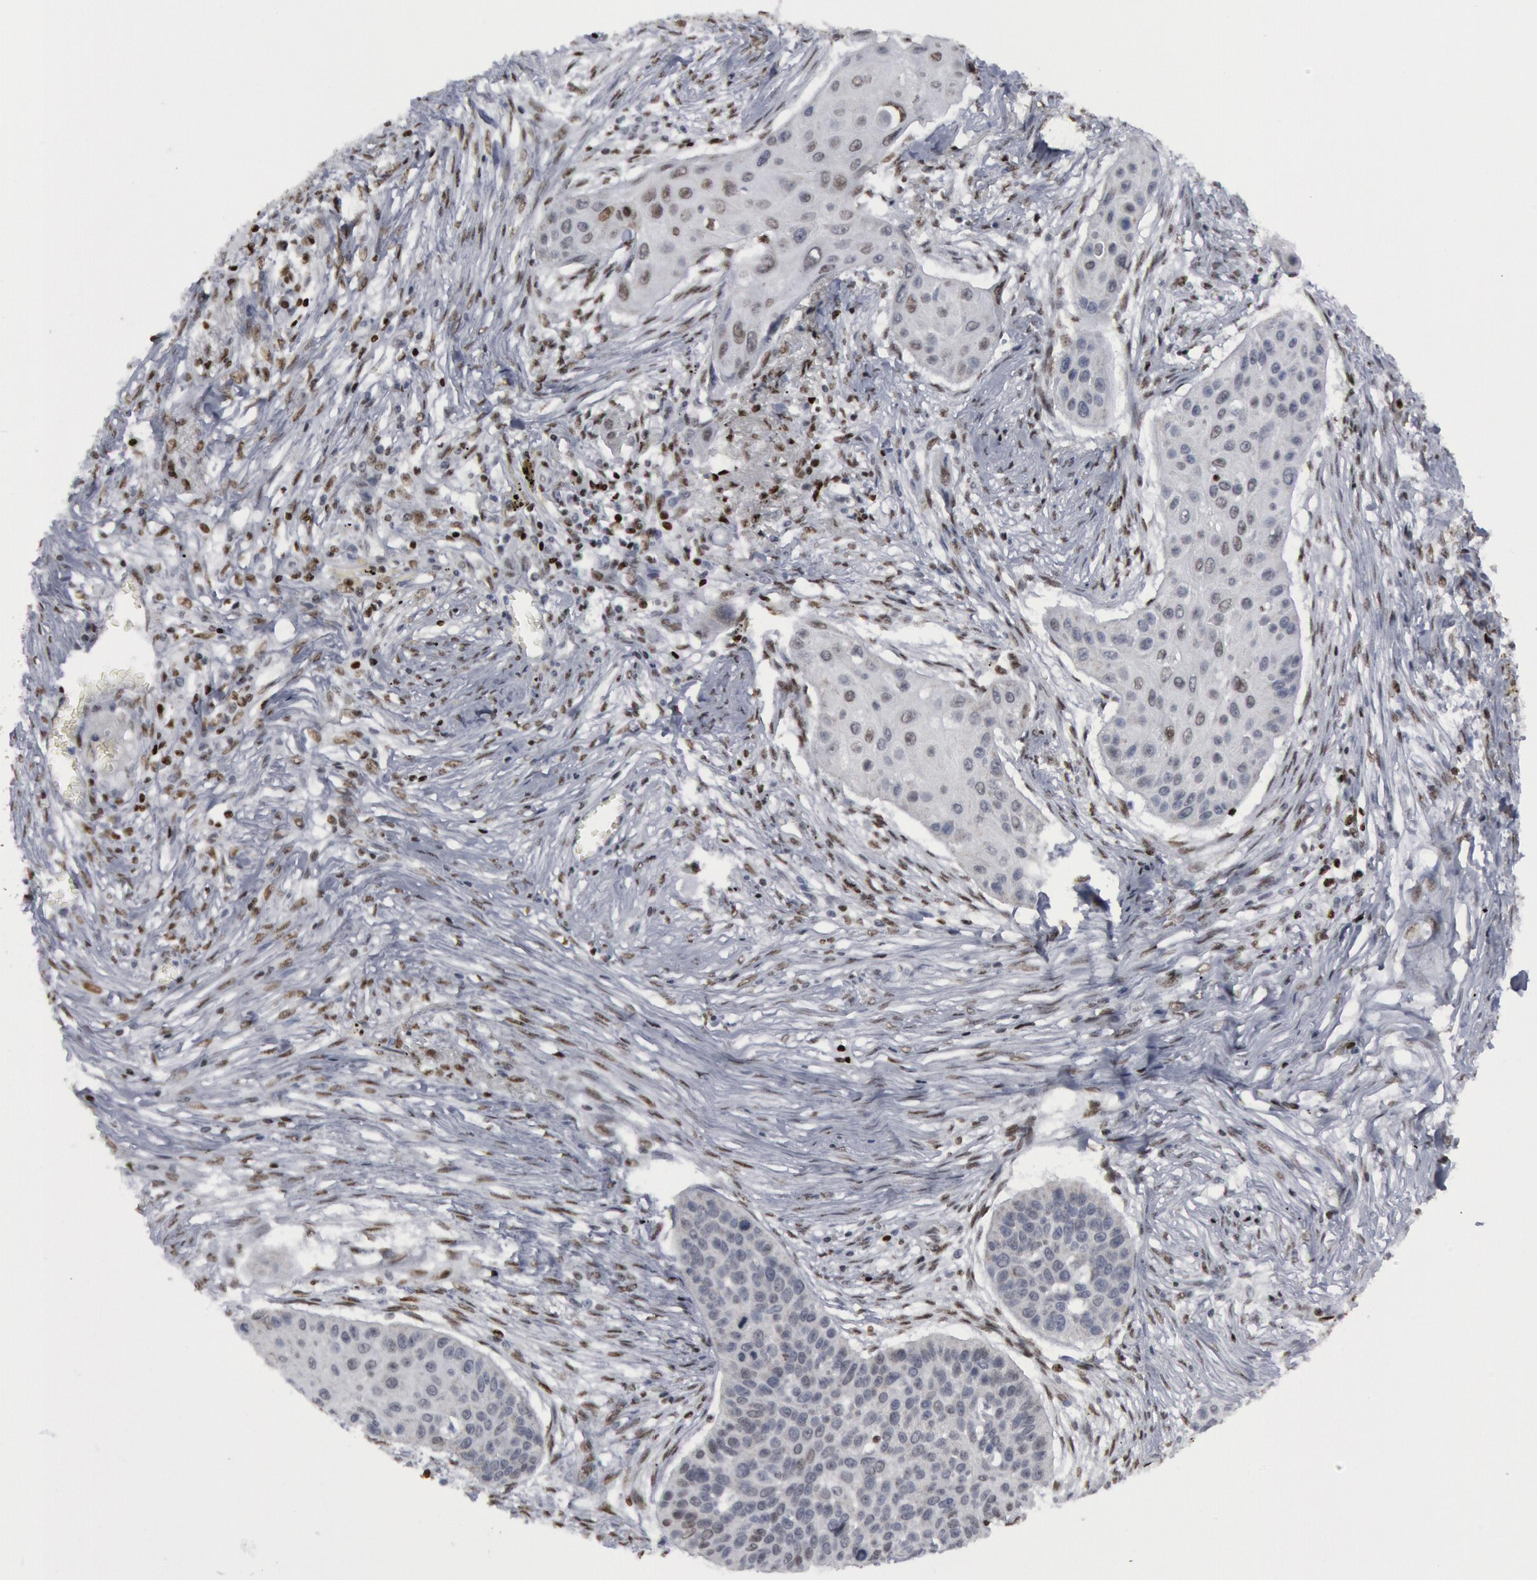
{"staining": {"intensity": "weak", "quantity": "<25%", "location": "nuclear"}, "tissue": "lung cancer", "cell_type": "Tumor cells", "image_type": "cancer", "snomed": [{"axis": "morphology", "description": "Squamous cell carcinoma, NOS"}, {"axis": "topography", "description": "Lung"}], "caption": "IHC of human lung cancer (squamous cell carcinoma) shows no positivity in tumor cells. (DAB (3,3'-diaminobenzidine) immunohistochemistry (IHC), high magnification).", "gene": "MECP2", "patient": {"sex": "male", "age": 71}}